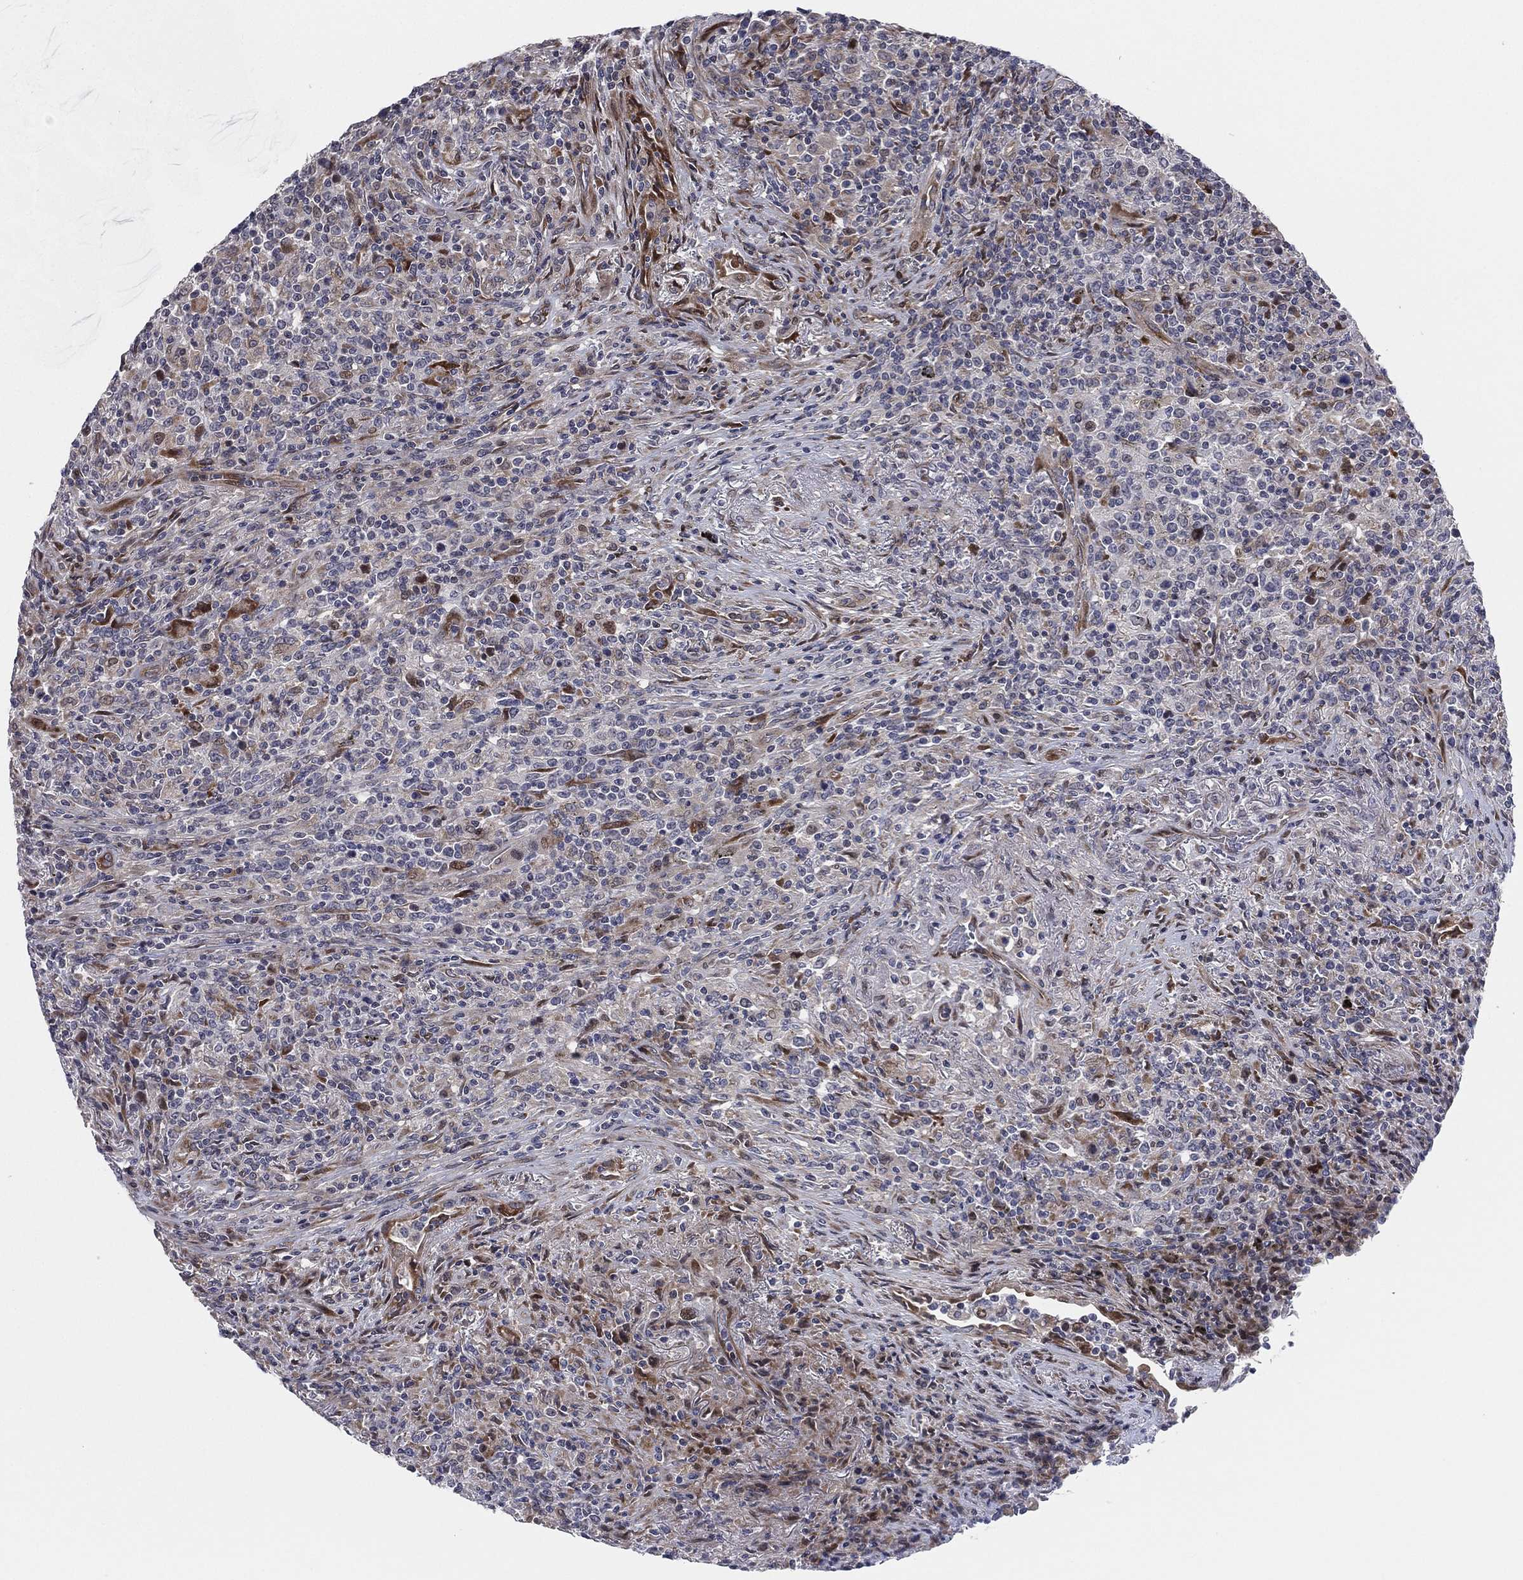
{"staining": {"intensity": "weak", "quantity": "<25%", "location": "cytoplasmic/membranous"}, "tissue": "lymphoma", "cell_type": "Tumor cells", "image_type": "cancer", "snomed": [{"axis": "morphology", "description": "Malignant lymphoma, non-Hodgkin's type, High grade"}, {"axis": "topography", "description": "Lung"}], "caption": "Immunohistochemistry micrograph of malignant lymphoma, non-Hodgkin's type (high-grade) stained for a protein (brown), which displays no staining in tumor cells.", "gene": "UTP14A", "patient": {"sex": "male", "age": 79}}